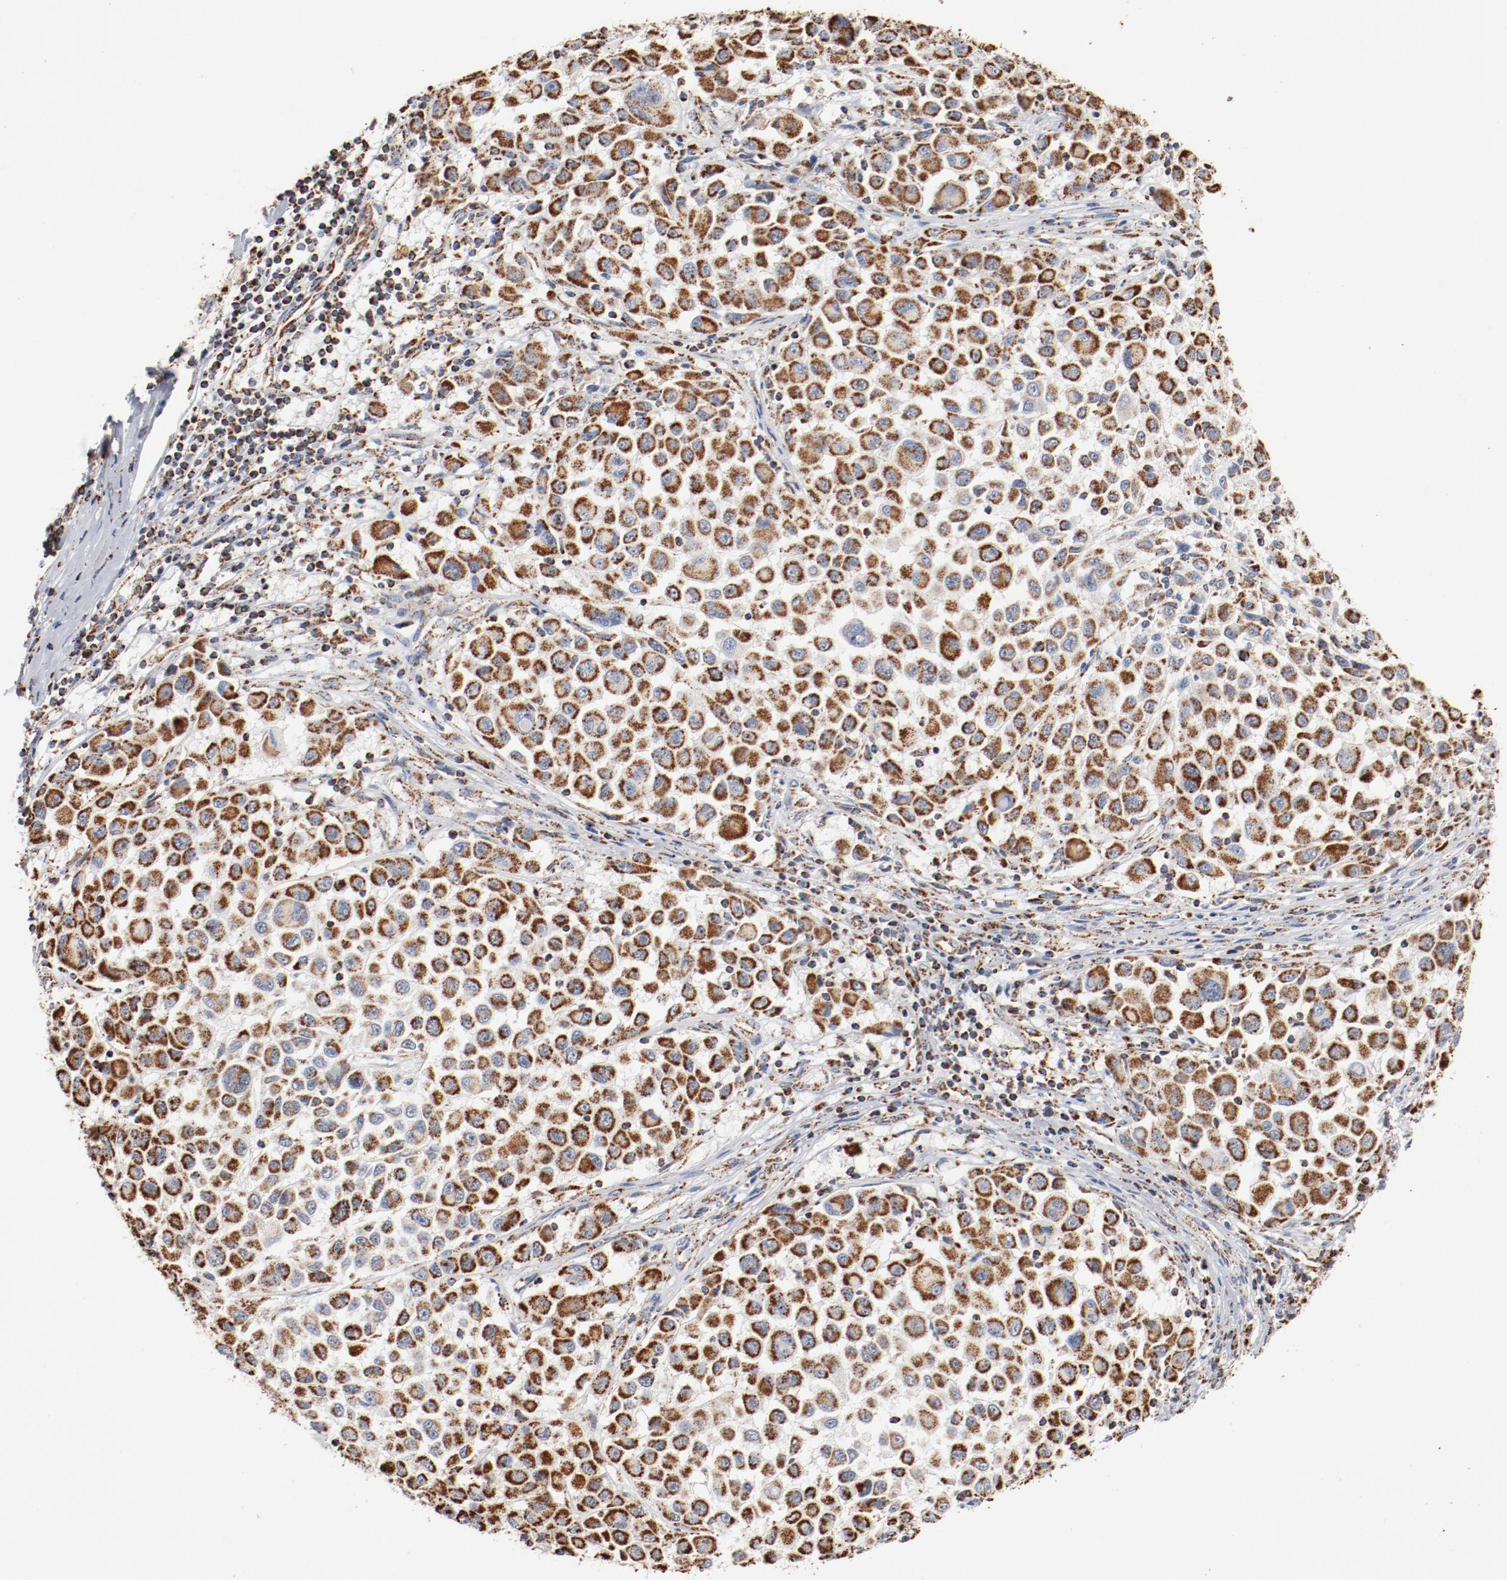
{"staining": {"intensity": "strong", "quantity": ">75%", "location": "cytoplasmic/membranous"}, "tissue": "melanoma", "cell_type": "Tumor cells", "image_type": "cancer", "snomed": [{"axis": "morphology", "description": "Malignant melanoma, Metastatic site"}, {"axis": "topography", "description": "Lymph node"}], "caption": "Tumor cells show high levels of strong cytoplasmic/membranous expression in about >75% of cells in melanoma.", "gene": "NDUFS4", "patient": {"sex": "male", "age": 61}}